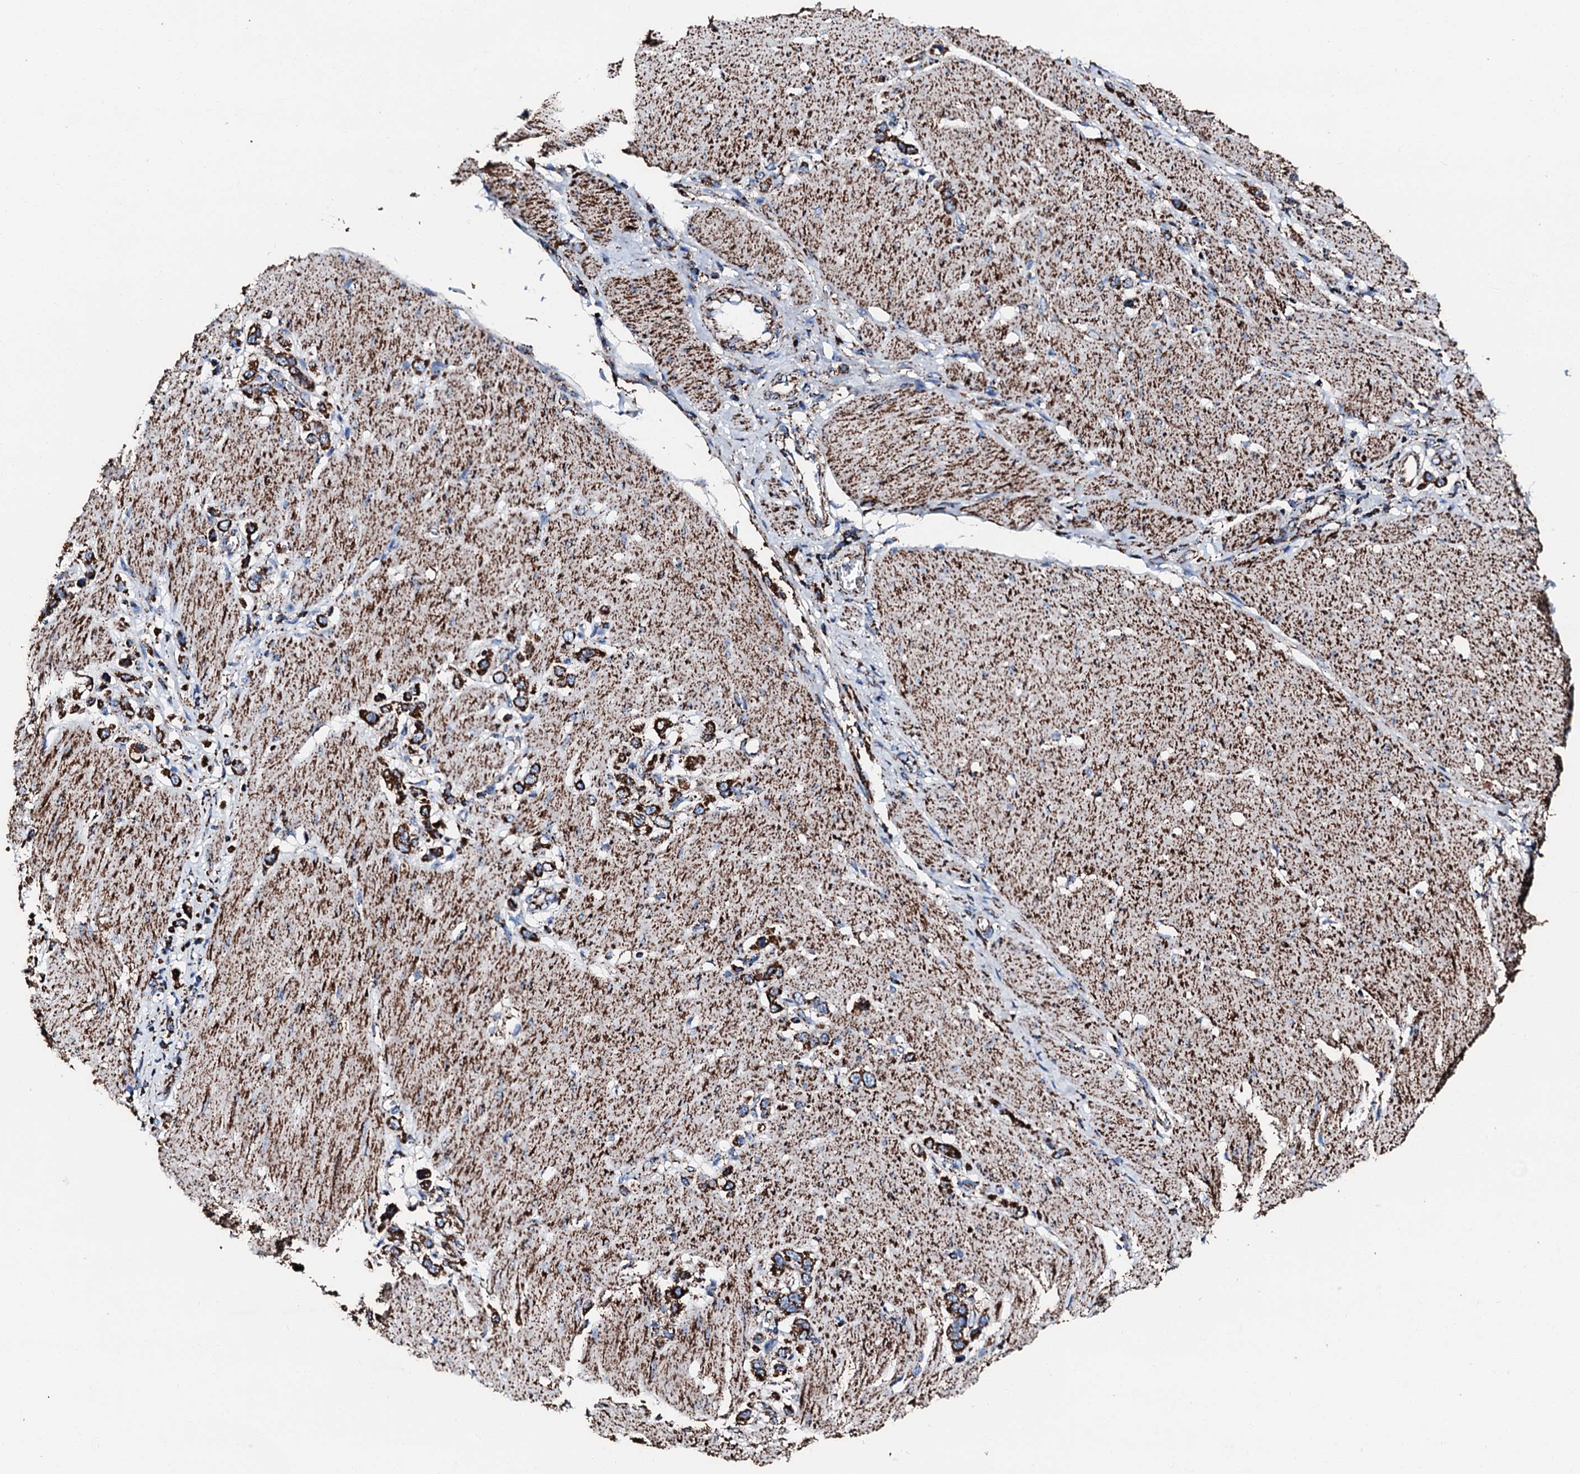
{"staining": {"intensity": "strong", "quantity": ">75%", "location": "cytoplasmic/membranous"}, "tissue": "stomach cancer", "cell_type": "Tumor cells", "image_type": "cancer", "snomed": [{"axis": "morphology", "description": "Normal tissue, NOS"}, {"axis": "morphology", "description": "Adenocarcinoma, NOS"}, {"axis": "topography", "description": "Stomach, upper"}, {"axis": "topography", "description": "Stomach"}], "caption": "This photomicrograph exhibits stomach adenocarcinoma stained with IHC to label a protein in brown. The cytoplasmic/membranous of tumor cells show strong positivity for the protein. Nuclei are counter-stained blue.", "gene": "HADH", "patient": {"sex": "female", "age": 65}}